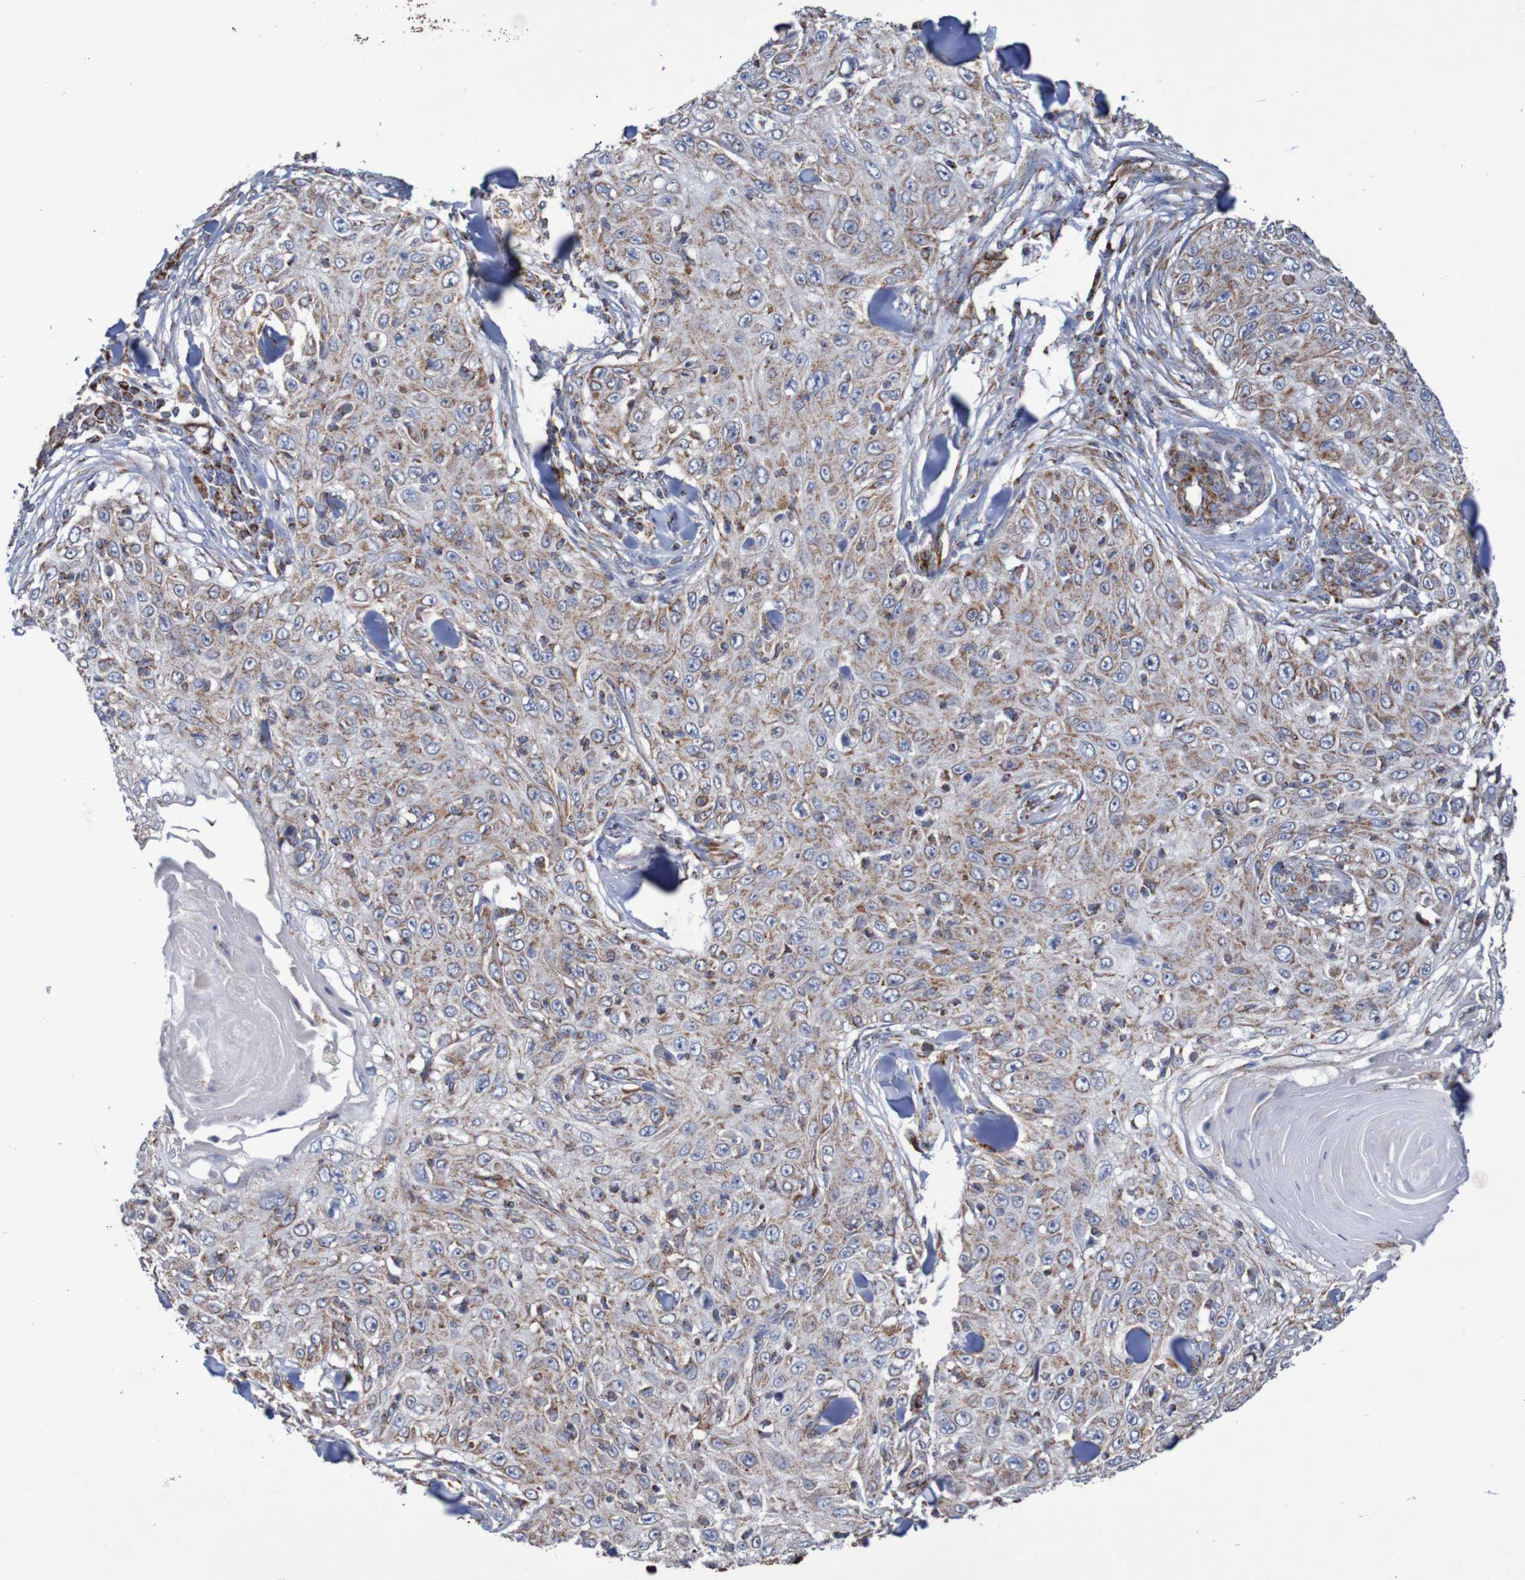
{"staining": {"intensity": "moderate", "quantity": ">75%", "location": "cytoplasmic/membranous"}, "tissue": "skin cancer", "cell_type": "Tumor cells", "image_type": "cancer", "snomed": [{"axis": "morphology", "description": "Squamous cell carcinoma, NOS"}, {"axis": "topography", "description": "Skin"}], "caption": "Immunohistochemistry (IHC) image of neoplastic tissue: squamous cell carcinoma (skin) stained using immunohistochemistry demonstrates medium levels of moderate protein expression localized specifically in the cytoplasmic/membranous of tumor cells, appearing as a cytoplasmic/membranous brown color.", "gene": "MMEL1", "patient": {"sex": "male", "age": 86}}